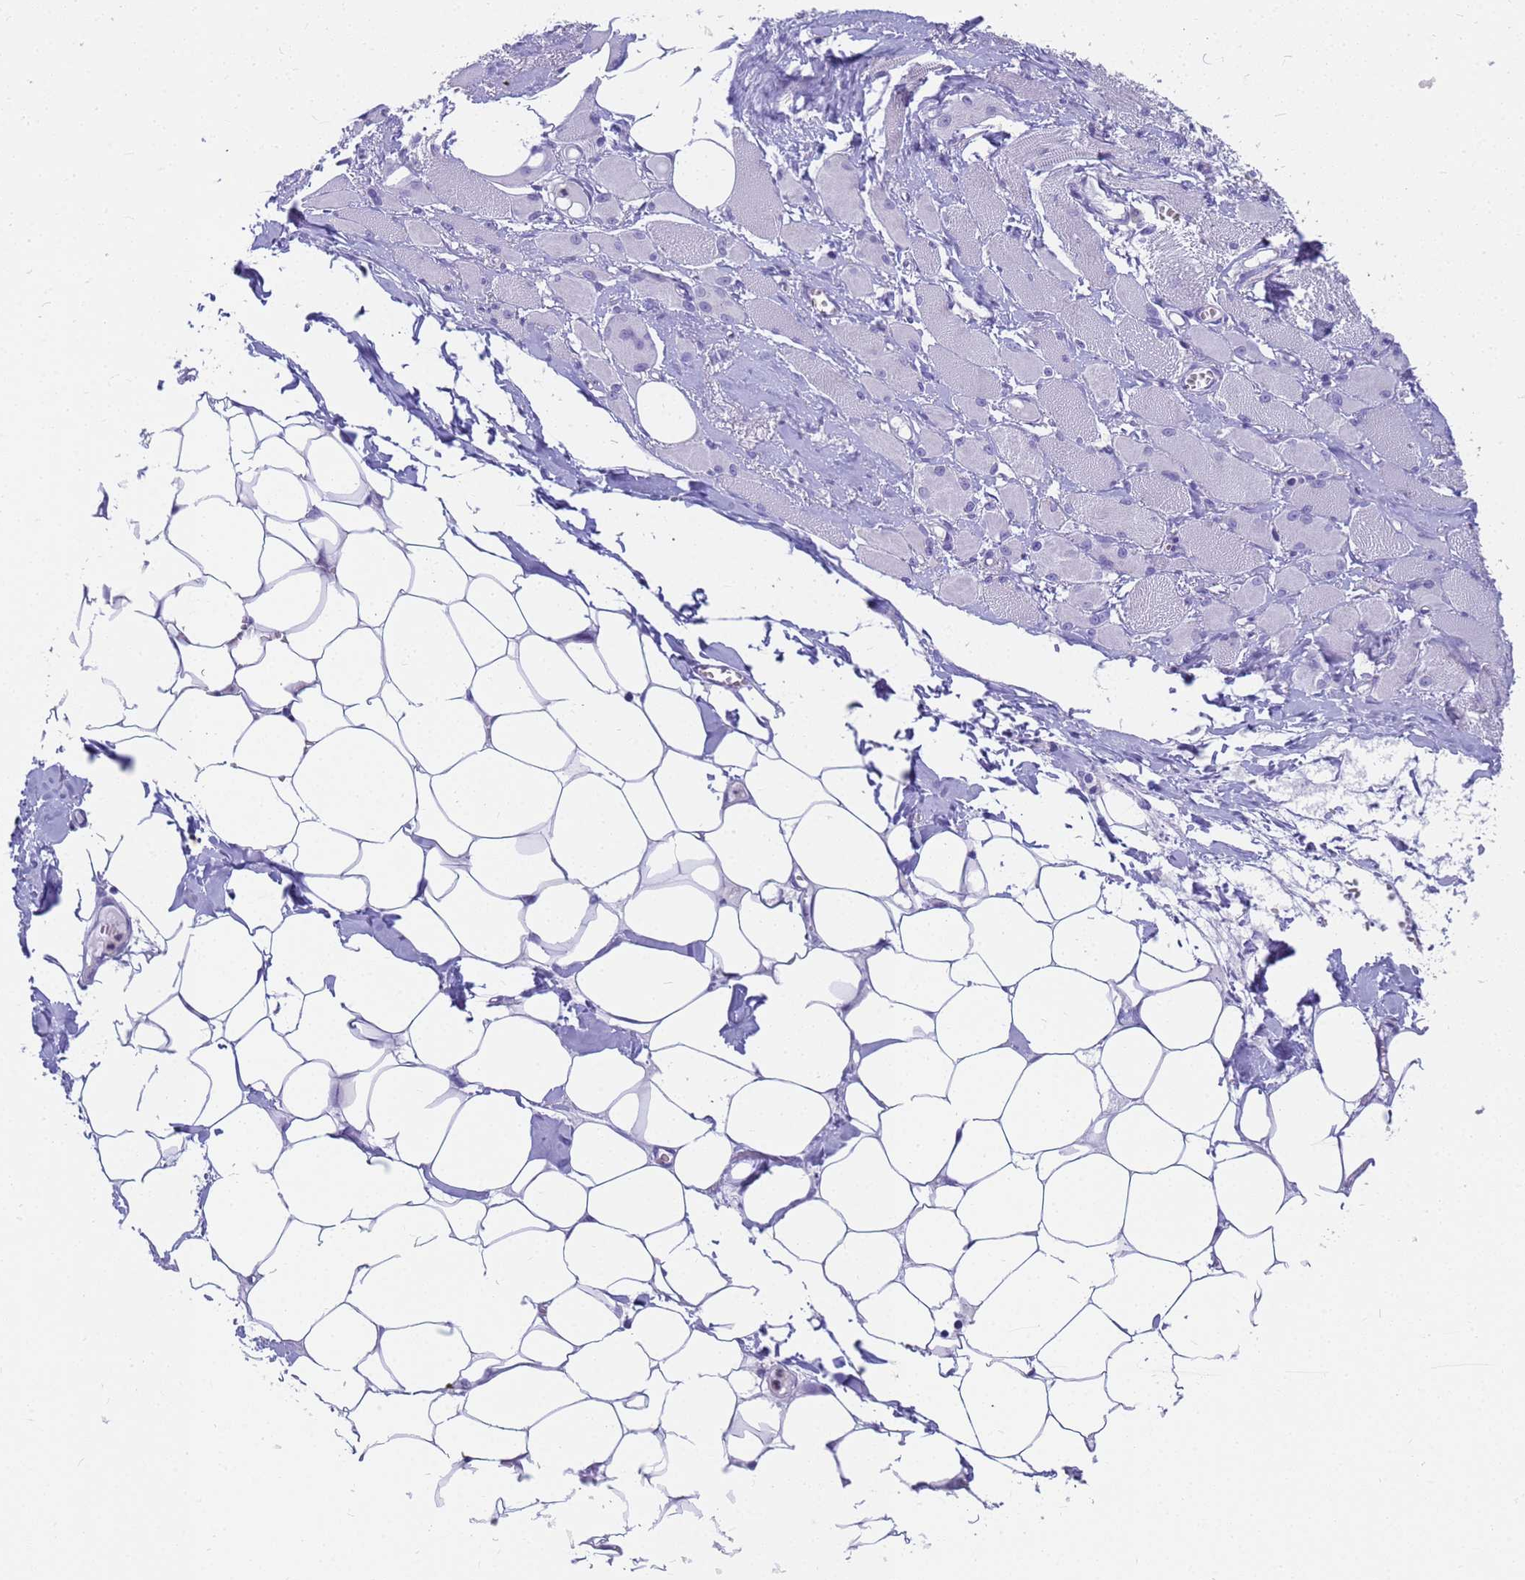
{"staining": {"intensity": "negative", "quantity": "none", "location": "none"}, "tissue": "skeletal muscle", "cell_type": "Myocytes", "image_type": "normal", "snomed": [{"axis": "morphology", "description": "Normal tissue, NOS"}, {"axis": "morphology", "description": "Basal cell carcinoma"}, {"axis": "topography", "description": "Skeletal muscle"}], "caption": "Human skeletal muscle stained for a protein using immunohistochemistry (IHC) displays no positivity in myocytes.", "gene": "RNASE2", "patient": {"sex": "female", "age": 64}}